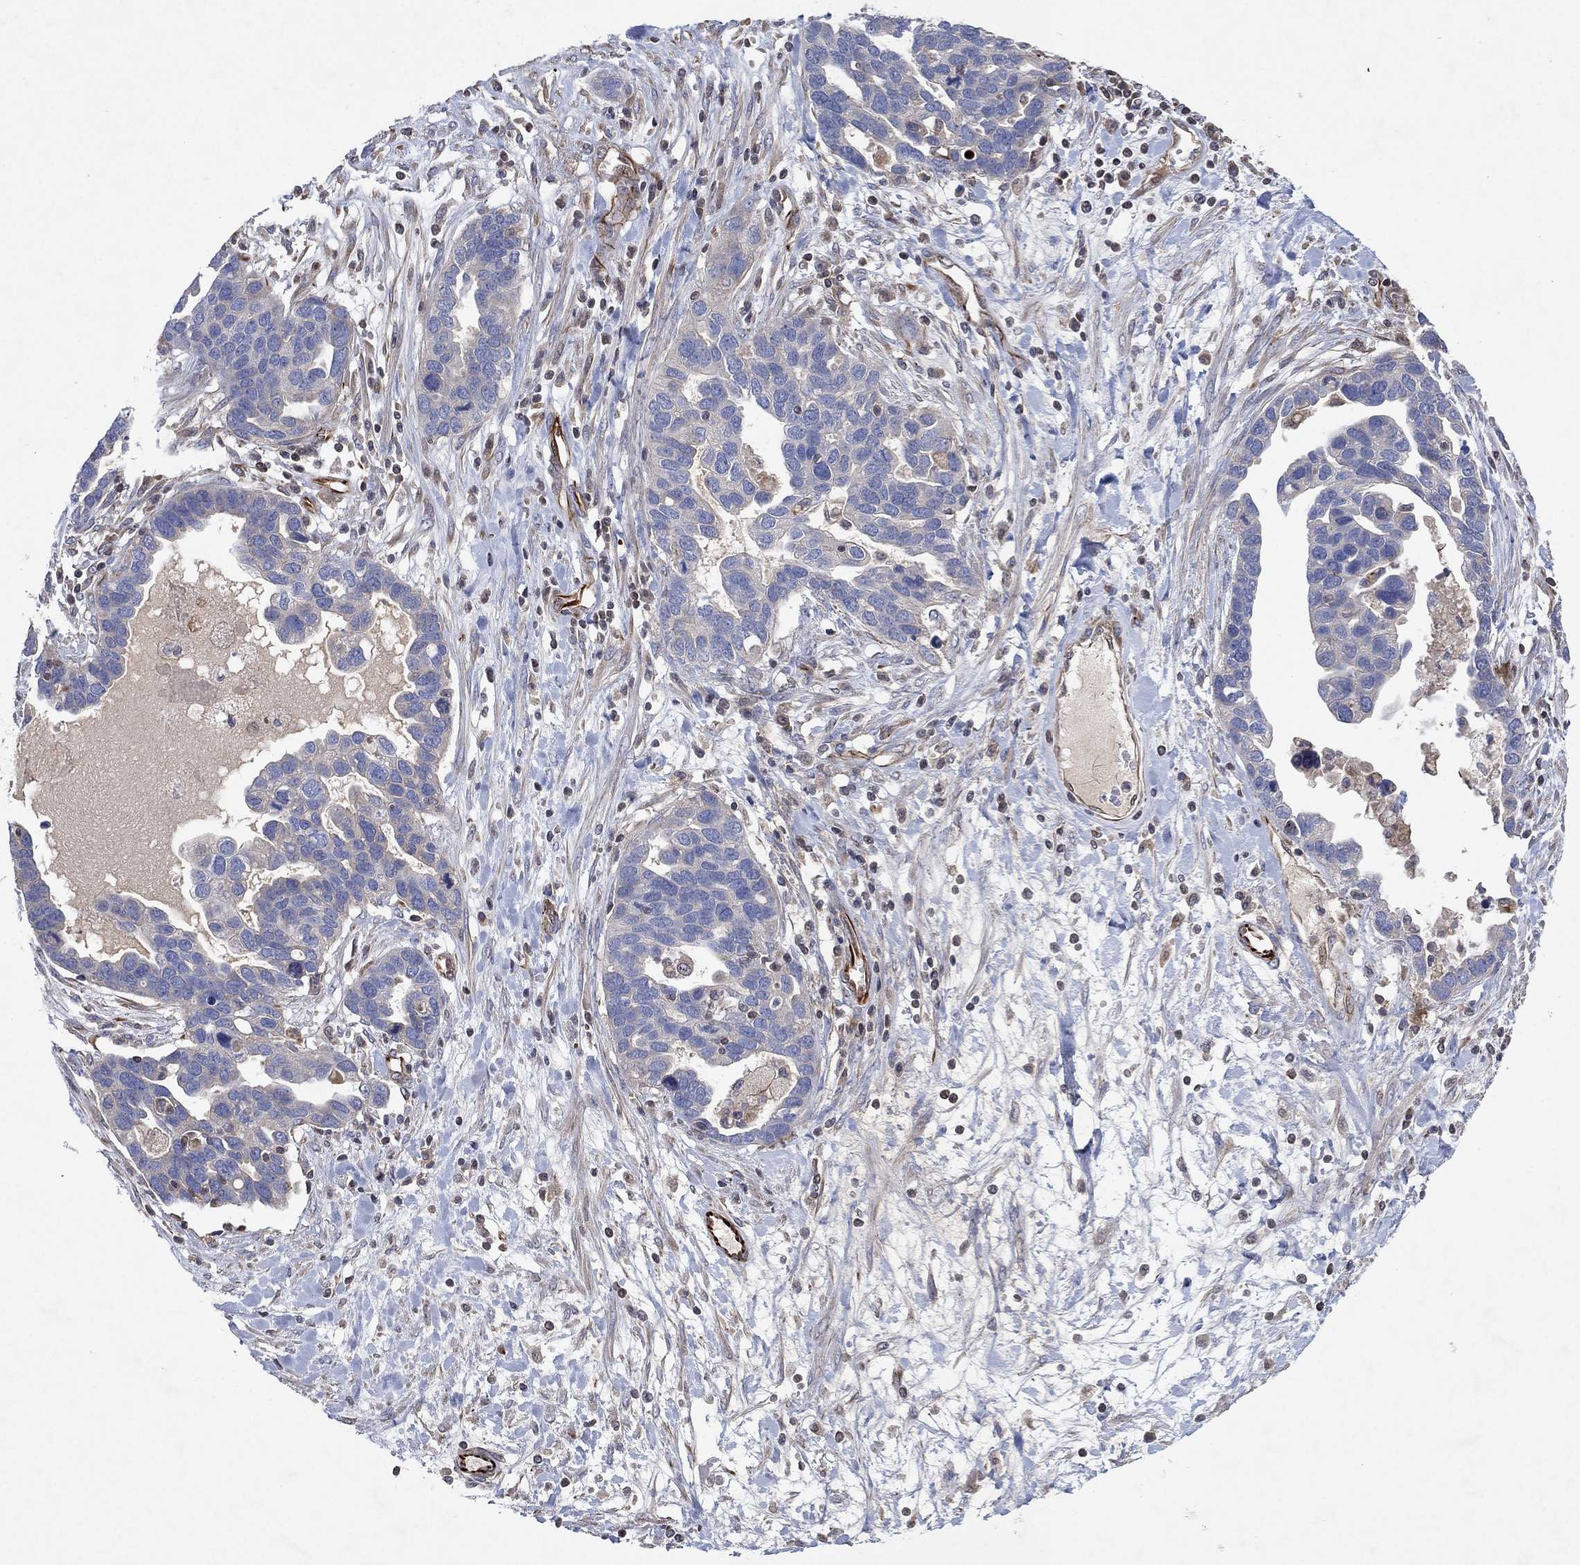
{"staining": {"intensity": "negative", "quantity": "none", "location": "none"}, "tissue": "ovarian cancer", "cell_type": "Tumor cells", "image_type": "cancer", "snomed": [{"axis": "morphology", "description": "Cystadenocarcinoma, serous, NOS"}, {"axis": "topography", "description": "Ovary"}], "caption": "Immunohistochemistry micrograph of ovarian cancer (serous cystadenocarcinoma) stained for a protein (brown), which shows no staining in tumor cells. (DAB immunohistochemistry with hematoxylin counter stain).", "gene": "FLI1", "patient": {"sex": "female", "age": 54}}